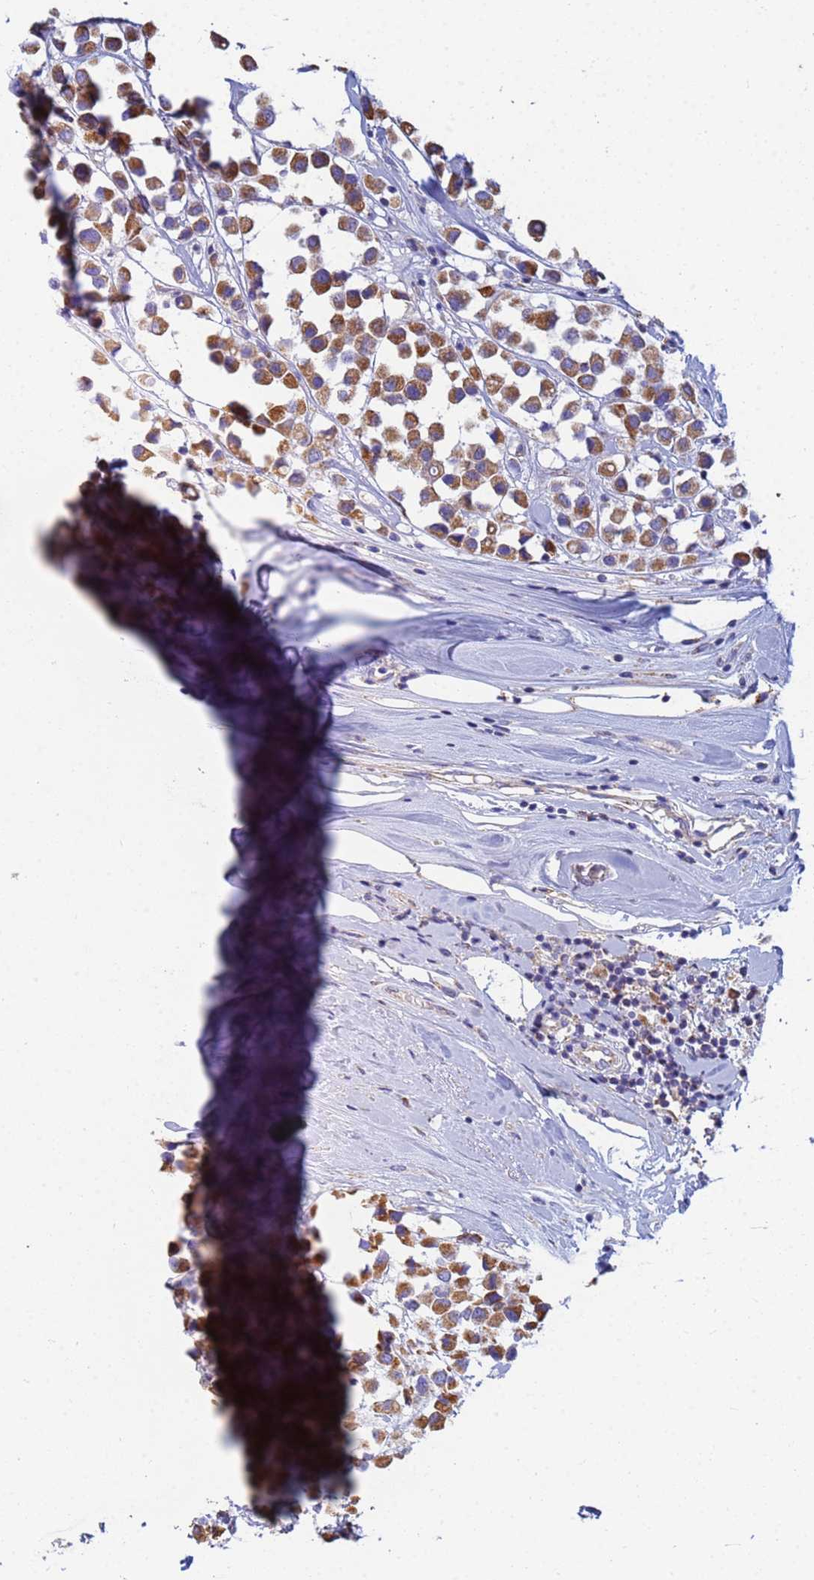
{"staining": {"intensity": "moderate", "quantity": ">75%", "location": "cytoplasmic/membranous"}, "tissue": "breast cancer", "cell_type": "Tumor cells", "image_type": "cancer", "snomed": [{"axis": "morphology", "description": "Duct carcinoma"}, {"axis": "topography", "description": "Breast"}], "caption": "A micrograph showing moderate cytoplasmic/membranous staining in approximately >75% of tumor cells in breast cancer, as visualized by brown immunohistochemical staining.", "gene": "UQCRH", "patient": {"sex": "female", "age": 61}}